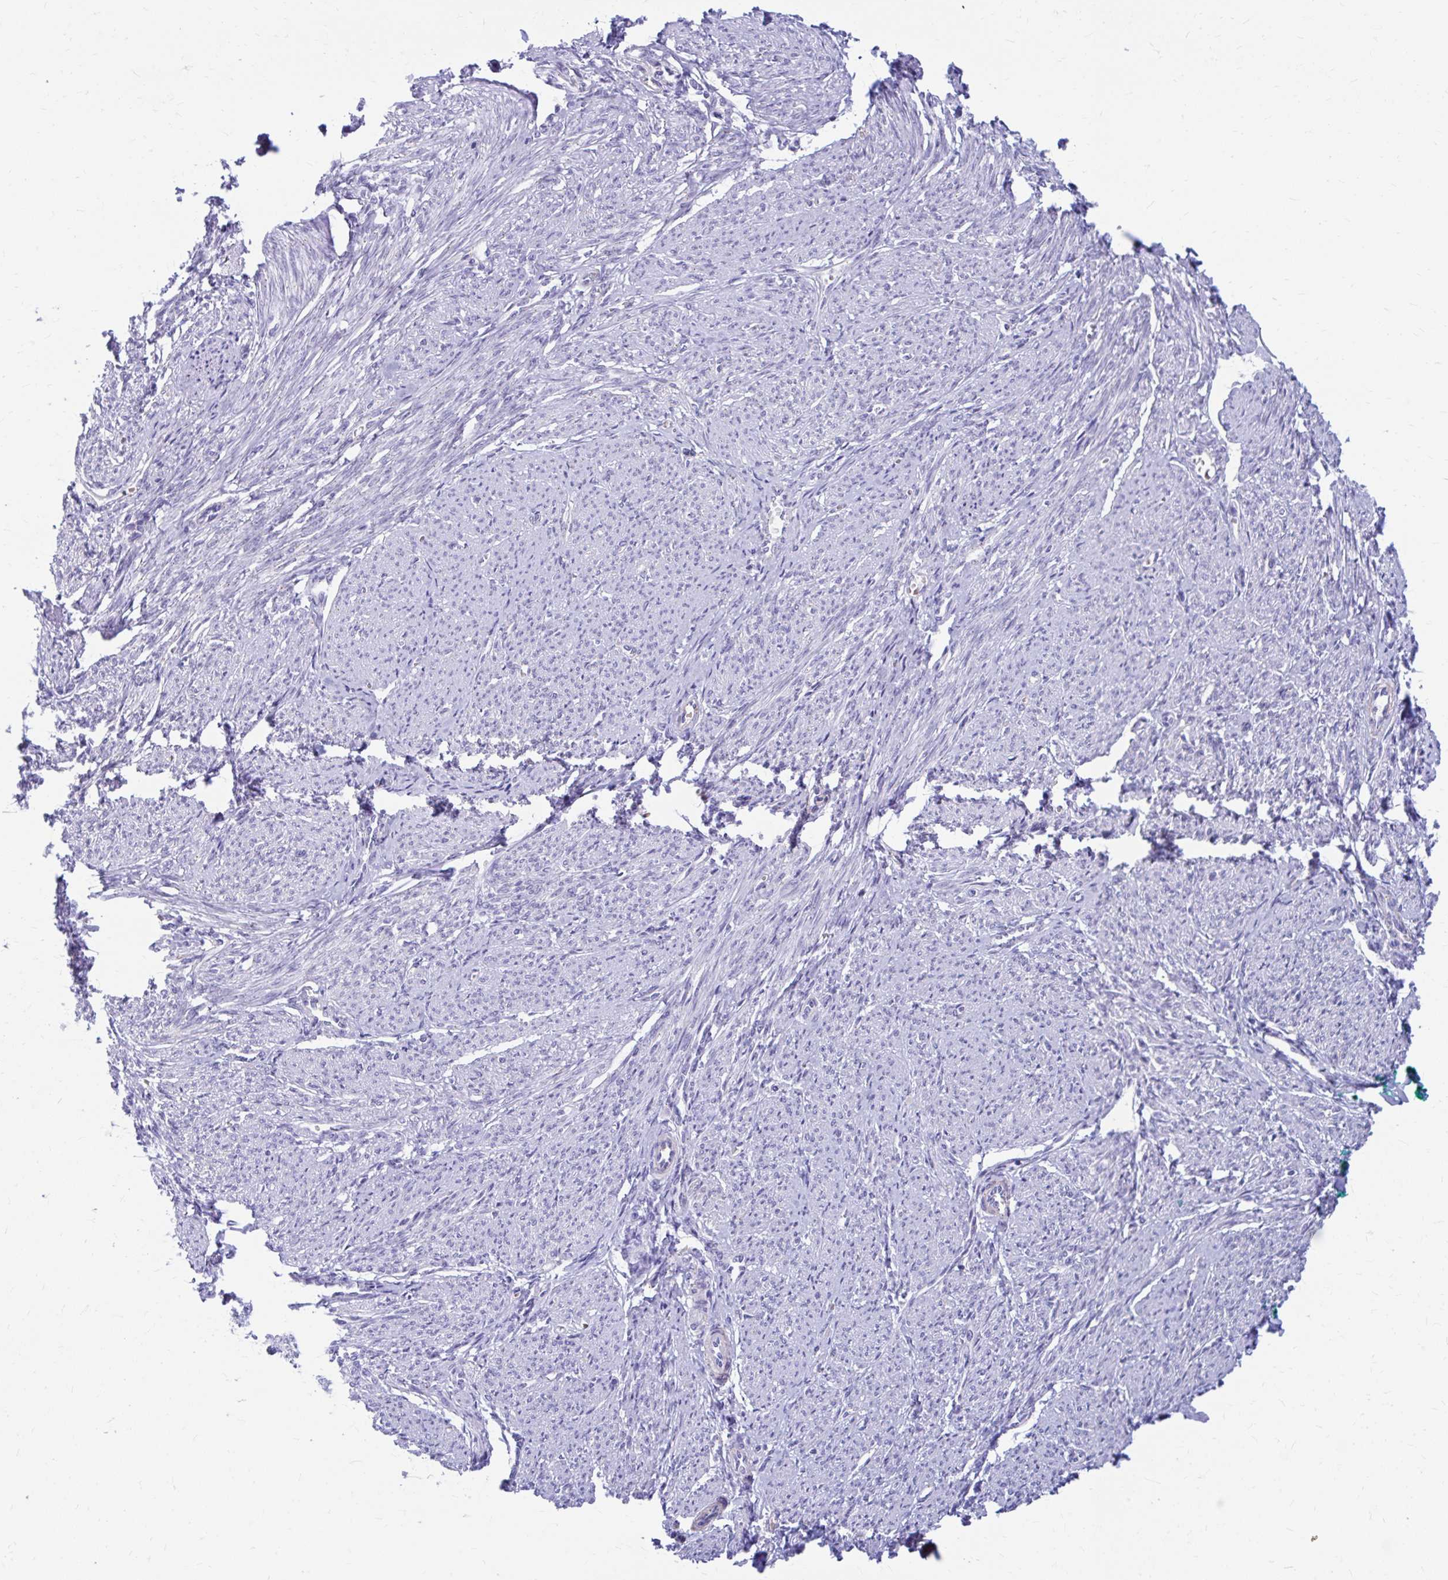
{"staining": {"intensity": "negative", "quantity": "none", "location": "none"}, "tissue": "smooth muscle", "cell_type": "Smooth muscle cells", "image_type": "normal", "snomed": [{"axis": "morphology", "description": "Normal tissue, NOS"}, {"axis": "topography", "description": "Smooth muscle"}], "caption": "Smooth muscle stained for a protein using immunohistochemistry shows no expression smooth muscle cells.", "gene": "RADIL", "patient": {"sex": "female", "age": 65}}